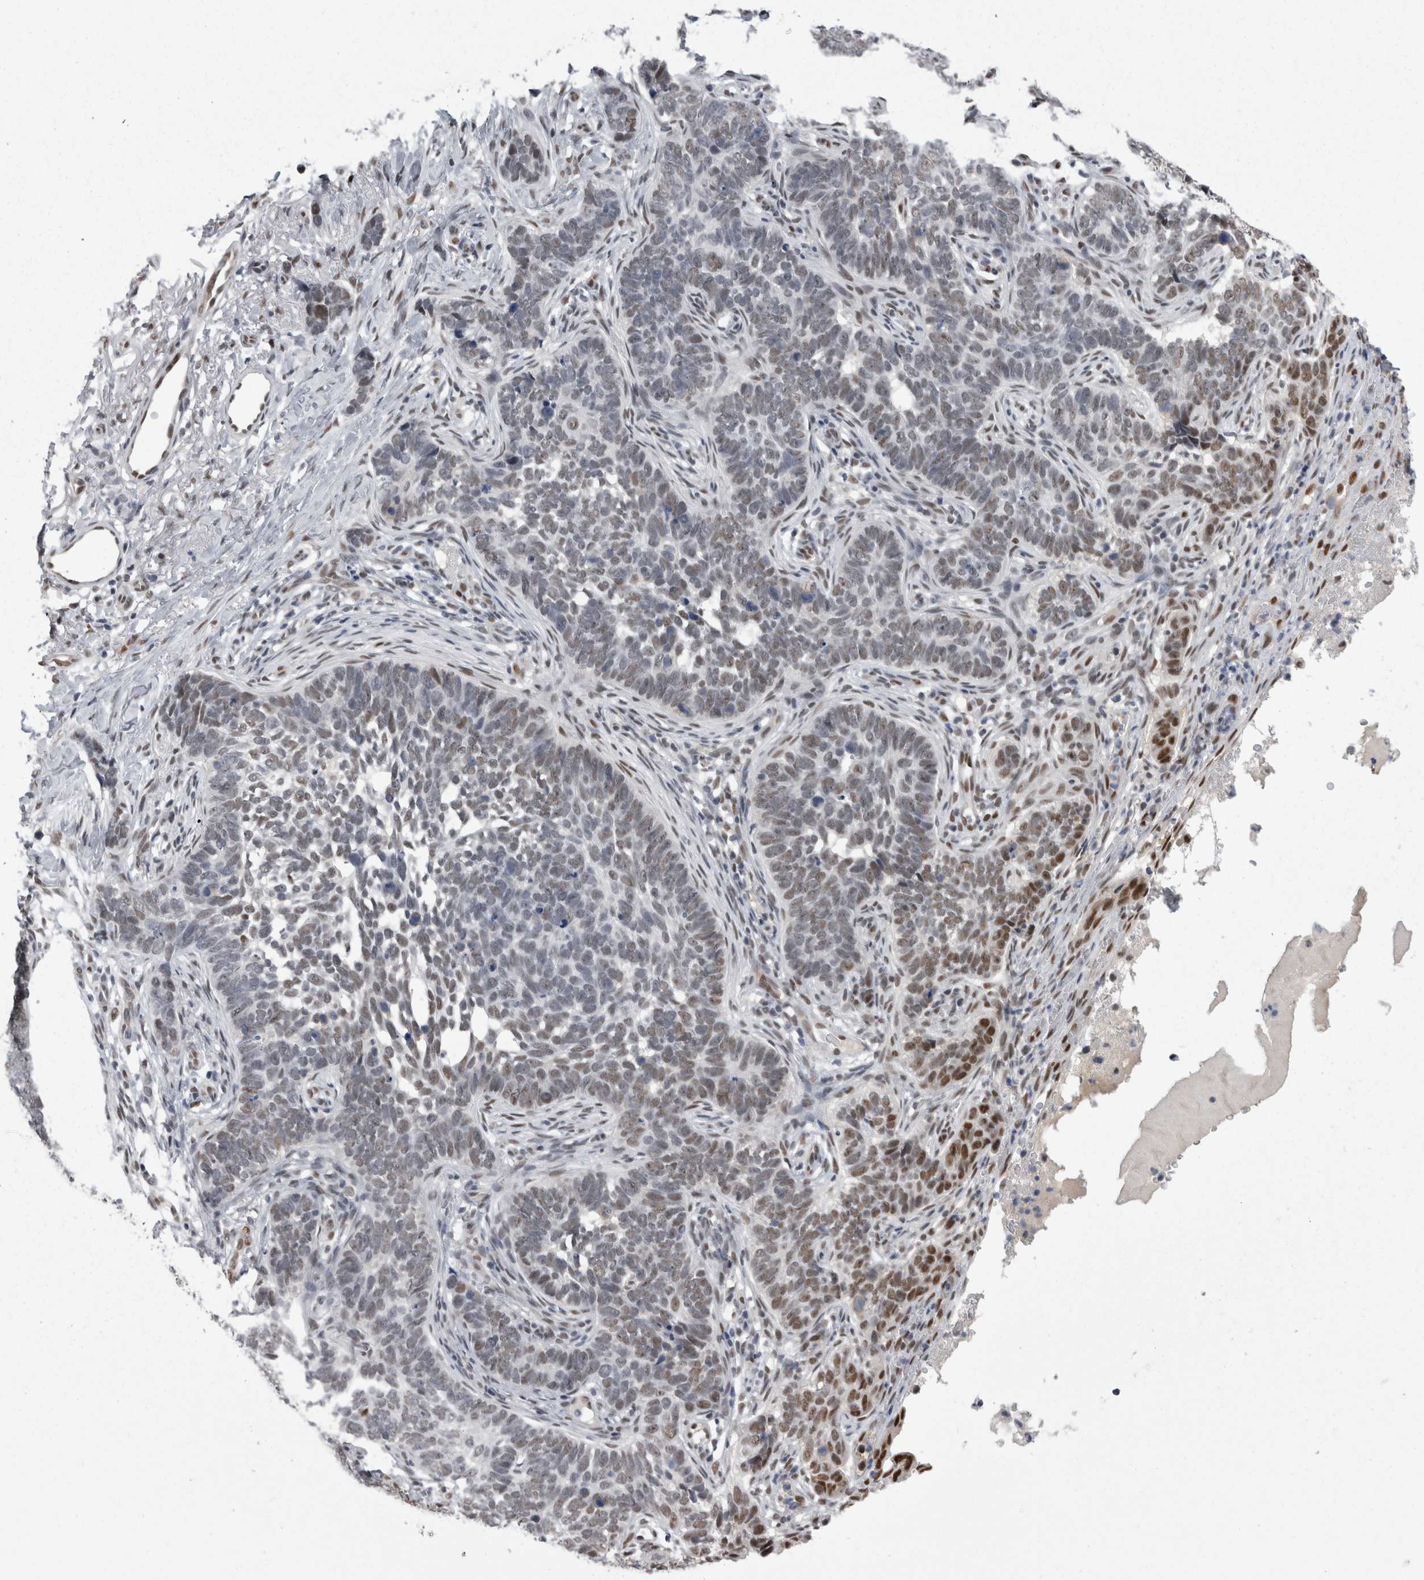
{"staining": {"intensity": "moderate", "quantity": "<25%", "location": "nuclear"}, "tissue": "skin cancer", "cell_type": "Tumor cells", "image_type": "cancer", "snomed": [{"axis": "morphology", "description": "Normal tissue, NOS"}, {"axis": "morphology", "description": "Basal cell carcinoma"}, {"axis": "topography", "description": "Skin"}], "caption": "Immunohistochemical staining of skin cancer (basal cell carcinoma) demonstrates low levels of moderate nuclear protein positivity in about <25% of tumor cells.", "gene": "C1orf54", "patient": {"sex": "male", "age": 77}}